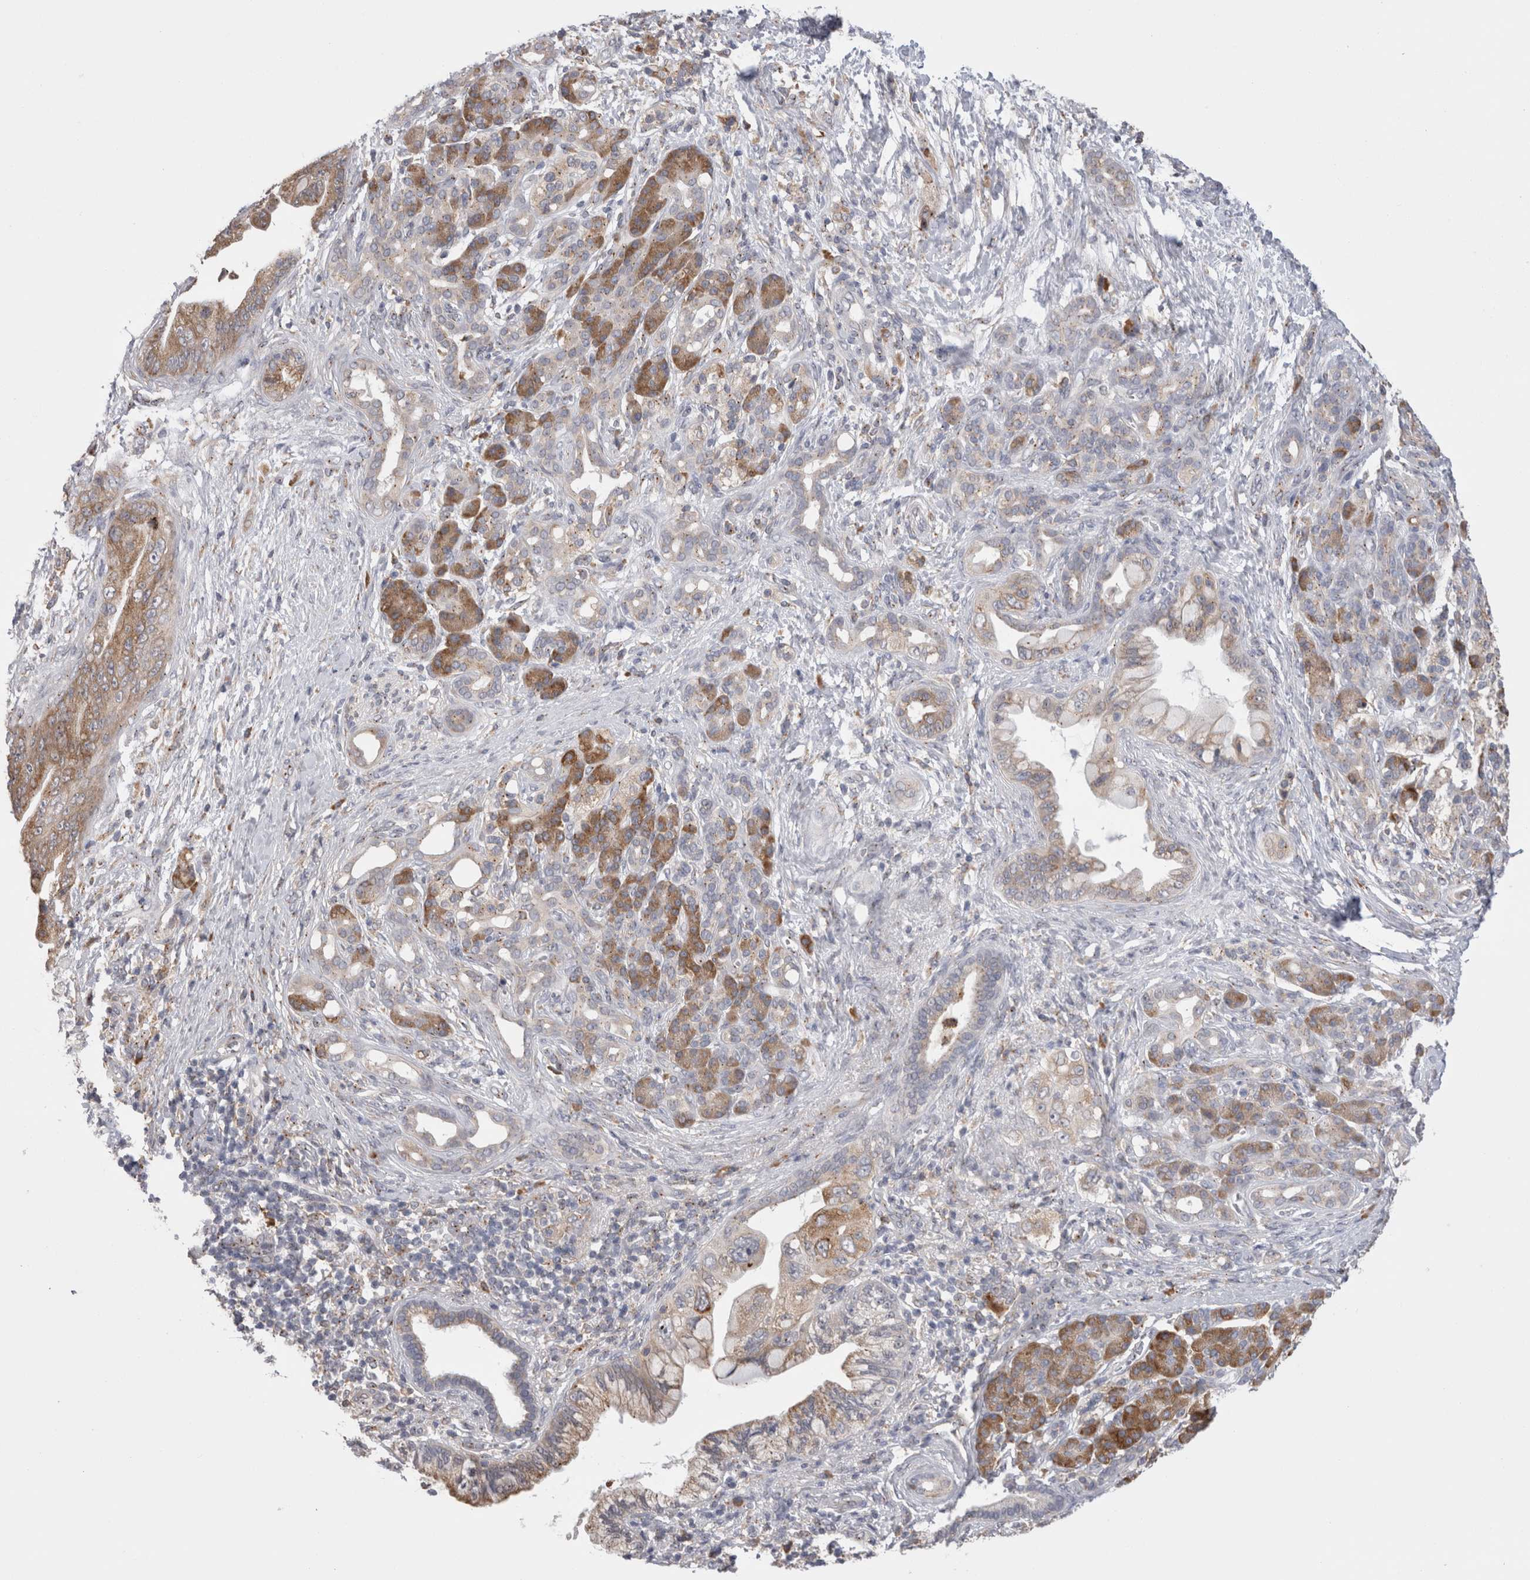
{"staining": {"intensity": "moderate", "quantity": "<25%", "location": "cytoplasmic/membranous"}, "tissue": "pancreatic cancer", "cell_type": "Tumor cells", "image_type": "cancer", "snomed": [{"axis": "morphology", "description": "Adenocarcinoma, NOS"}, {"axis": "topography", "description": "Pancreas"}], "caption": "IHC (DAB) staining of human pancreatic cancer demonstrates moderate cytoplasmic/membranous protein staining in approximately <25% of tumor cells.", "gene": "ZNF341", "patient": {"sex": "male", "age": 59}}